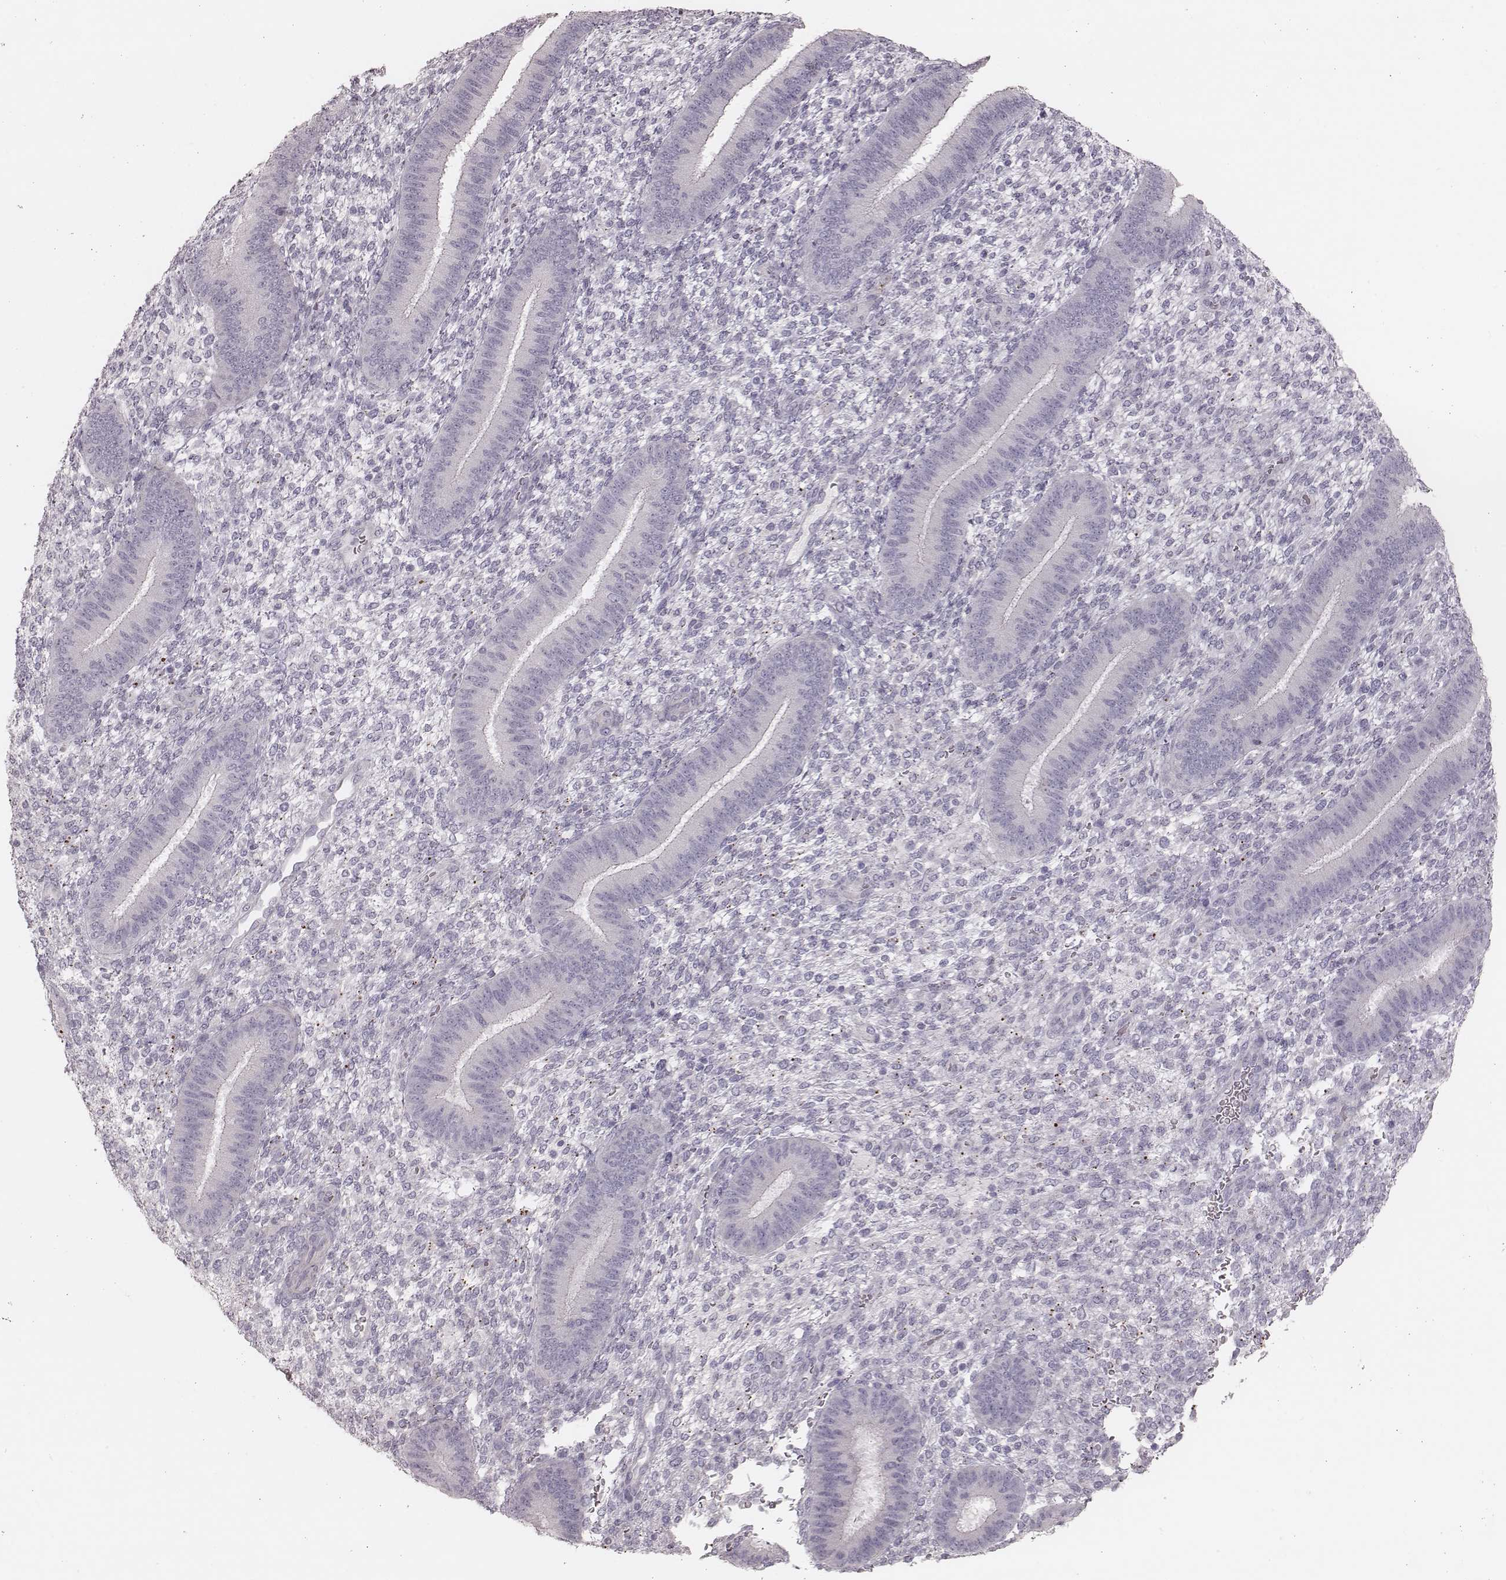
{"staining": {"intensity": "negative", "quantity": "none", "location": "none"}, "tissue": "endometrium", "cell_type": "Cells in endometrial stroma", "image_type": "normal", "snomed": [{"axis": "morphology", "description": "Normal tissue, NOS"}, {"axis": "topography", "description": "Endometrium"}], "caption": "Immunohistochemistry (IHC) histopathology image of normal human endometrium stained for a protein (brown), which reveals no staining in cells in endometrial stroma. (Brightfield microscopy of DAB immunohistochemistry at high magnification).", "gene": "ZP4", "patient": {"sex": "female", "age": 39}}